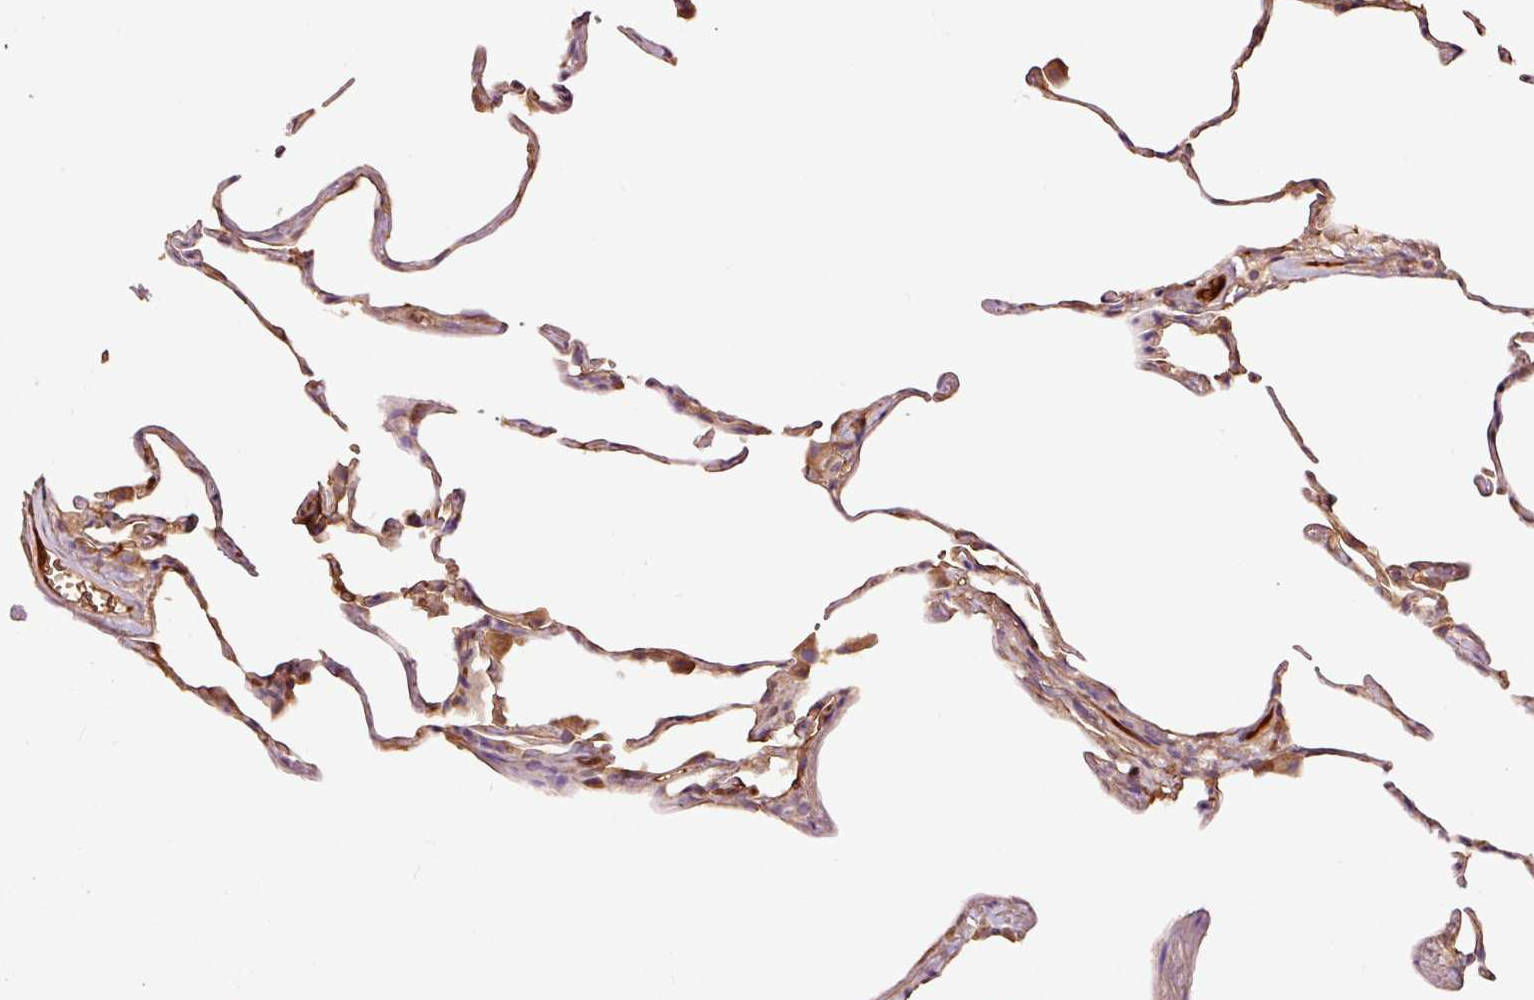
{"staining": {"intensity": "moderate", "quantity": ">75%", "location": "cytoplasmic/membranous"}, "tissue": "lung", "cell_type": "Alveolar cells", "image_type": "normal", "snomed": [{"axis": "morphology", "description": "Normal tissue, NOS"}, {"axis": "topography", "description": "Lung"}], "caption": "Protein staining displays moderate cytoplasmic/membranous staining in approximately >75% of alveolar cells in normal lung. (Stains: DAB in brown, nuclei in blue, Microscopy: brightfield microscopy at high magnification).", "gene": "PGLYRP2", "patient": {"sex": "female", "age": 57}}